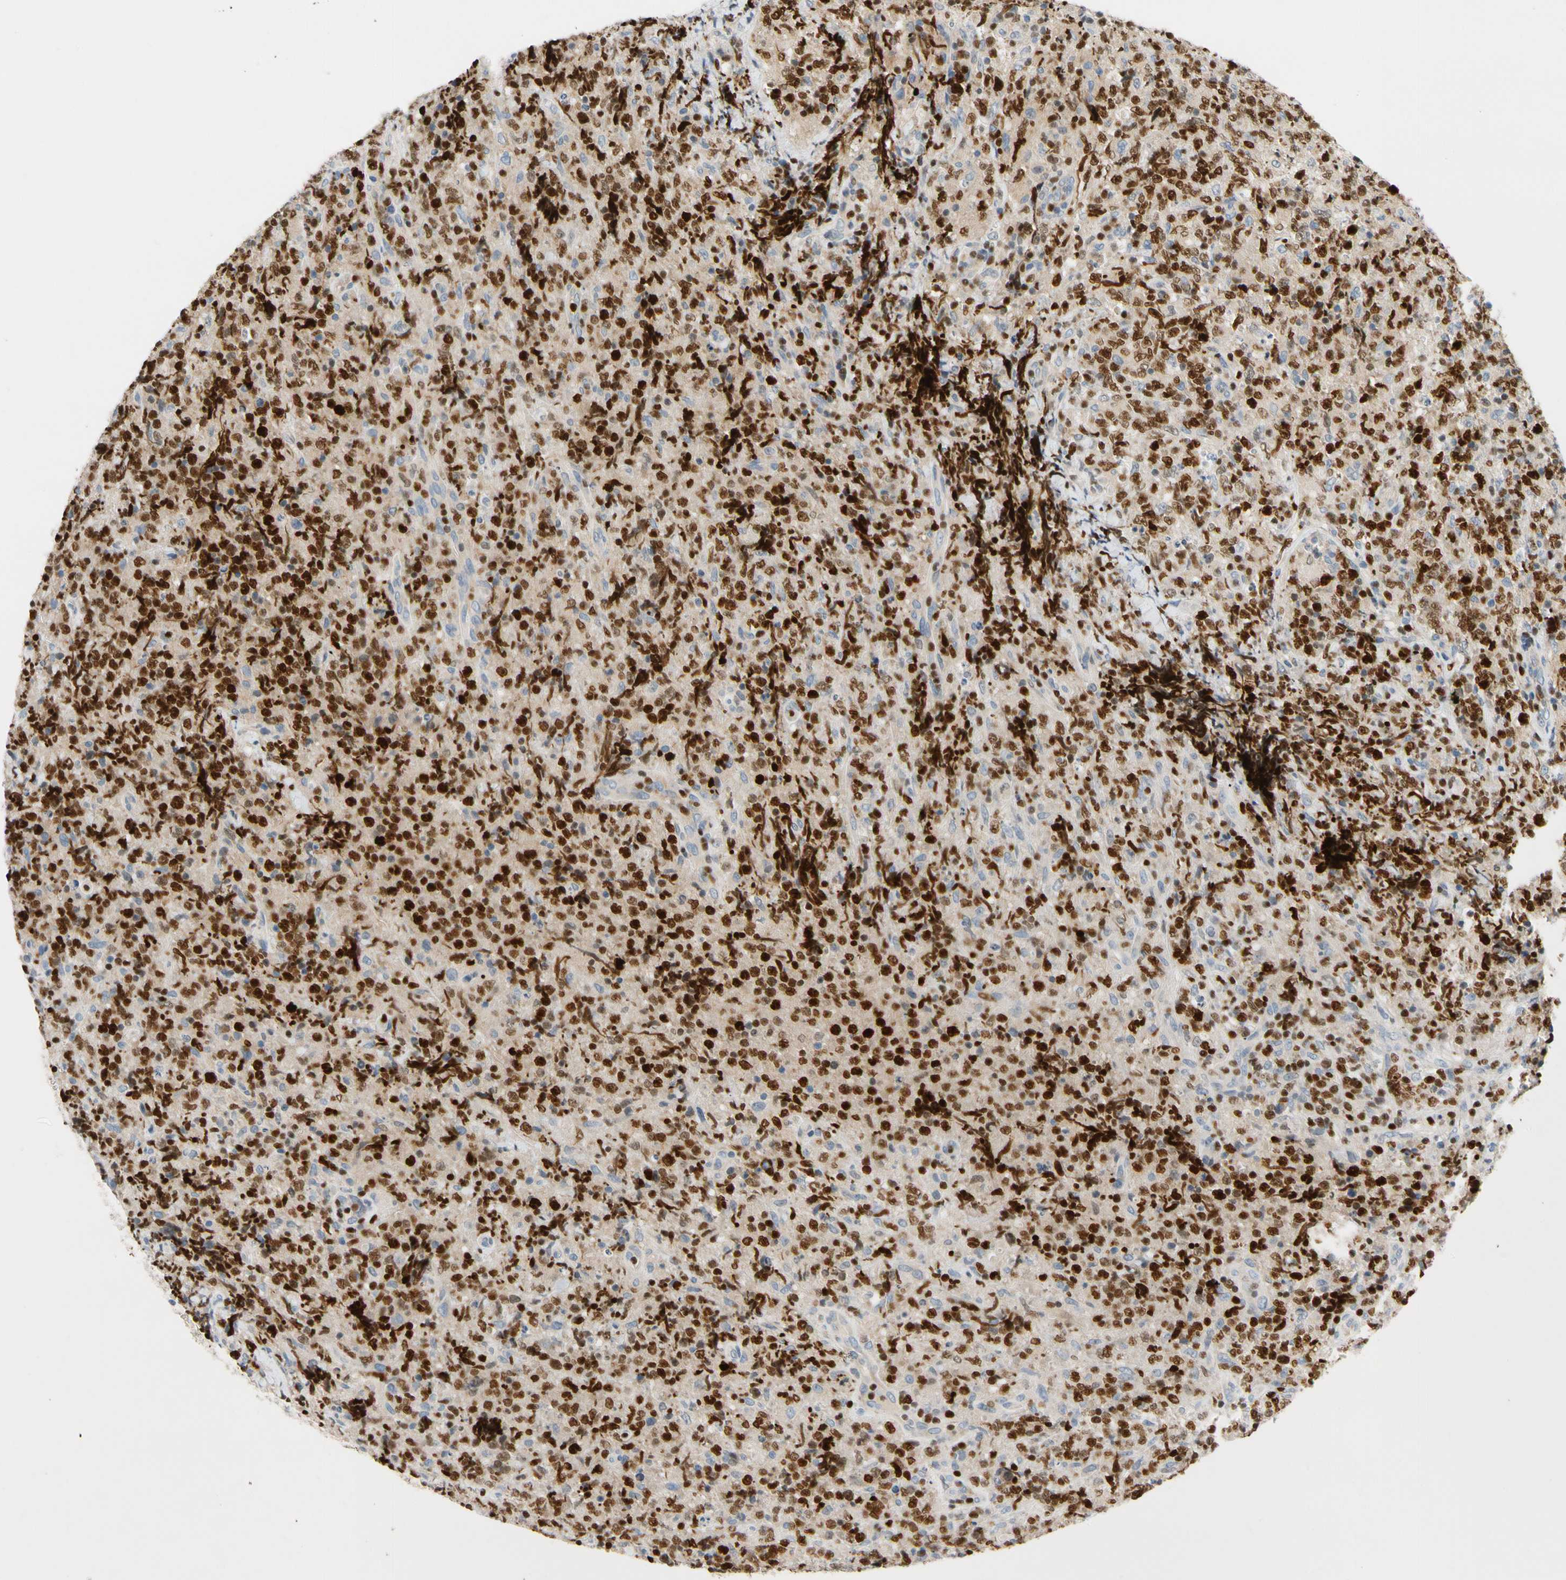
{"staining": {"intensity": "strong", "quantity": ">75%", "location": "nuclear"}, "tissue": "lymphoma", "cell_type": "Tumor cells", "image_type": "cancer", "snomed": [{"axis": "morphology", "description": "Malignant lymphoma, non-Hodgkin's type, High grade"}, {"axis": "topography", "description": "Tonsil"}], "caption": "High-grade malignant lymphoma, non-Hodgkin's type stained with a brown dye reveals strong nuclear positive staining in about >75% of tumor cells.", "gene": "SP140", "patient": {"sex": "female", "age": 36}}